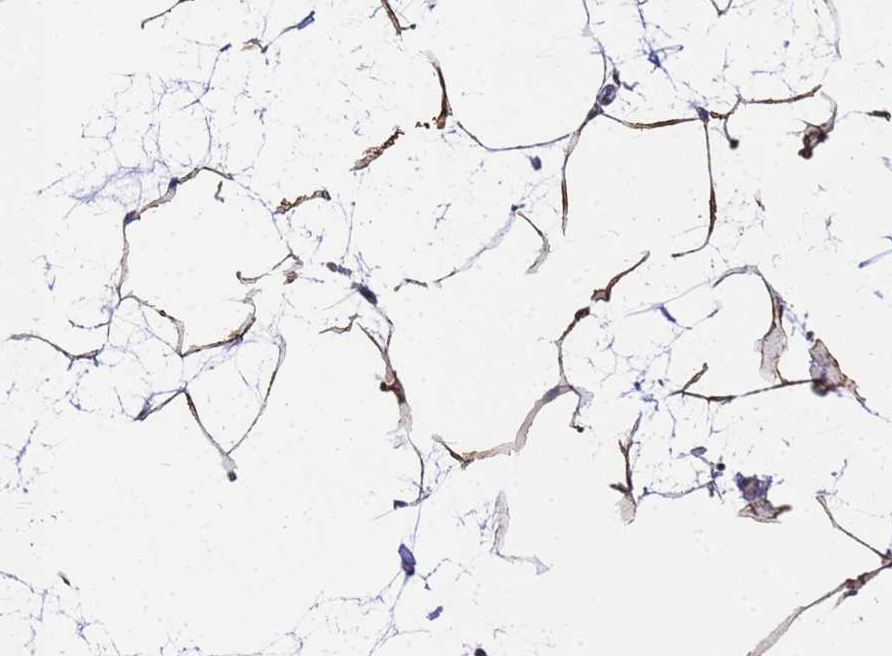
{"staining": {"intensity": "moderate", "quantity": ">75%", "location": "cytoplasmic/membranous"}, "tissue": "breast", "cell_type": "Adipocytes", "image_type": "normal", "snomed": [{"axis": "morphology", "description": "Normal tissue, NOS"}, {"axis": "morphology", "description": "Lobular carcinoma"}, {"axis": "topography", "description": "Breast"}], "caption": "Immunohistochemical staining of benign breast shows >75% levels of moderate cytoplasmic/membranous protein positivity in approximately >75% of adipocytes.", "gene": "CMC4", "patient": {"sex": "female", "age": 62}}